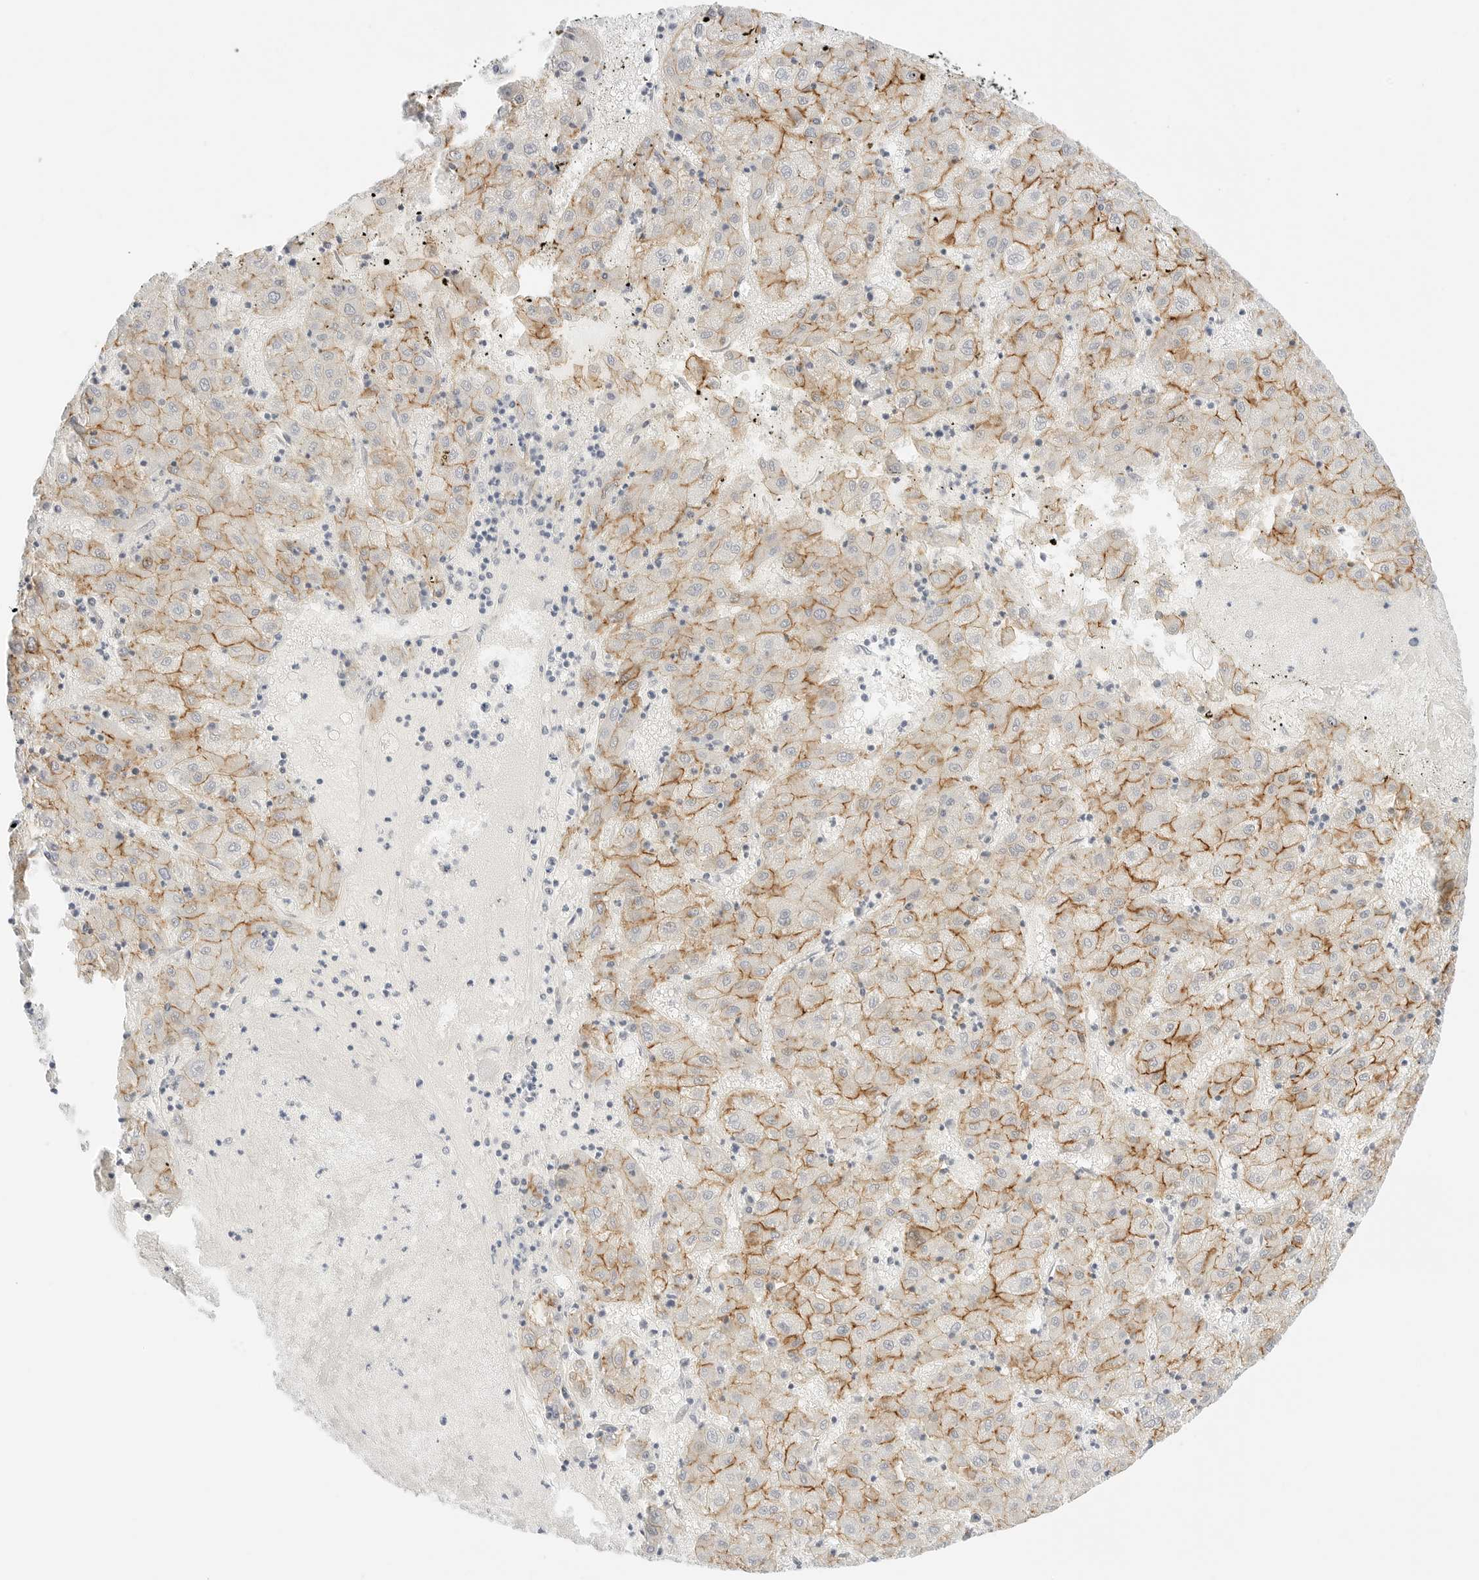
{"staining": {"intensity": "moderate", "quantity": "25%-75%", "location": "cytoplasmic/membranous"}, "tissue": "liver cancer", "cell_type": "Tumor cells", "image_type": "cancer", "snomed": [{"axis": "morphology", "description": "Carcinoma, Hepatocellular, NOS"}, {"axis": "topography", "description": "Liver"}], "caption": "Hepatocellular carcinoma (liver) stained with DAB immunohistochemistry demonstrates medium levels of moderate cytoplasmic/membranous expression in approximately 25%-75% of tumor cells.", "gene": "CDH1", "patient": {"sex": "male", "age": 72}}